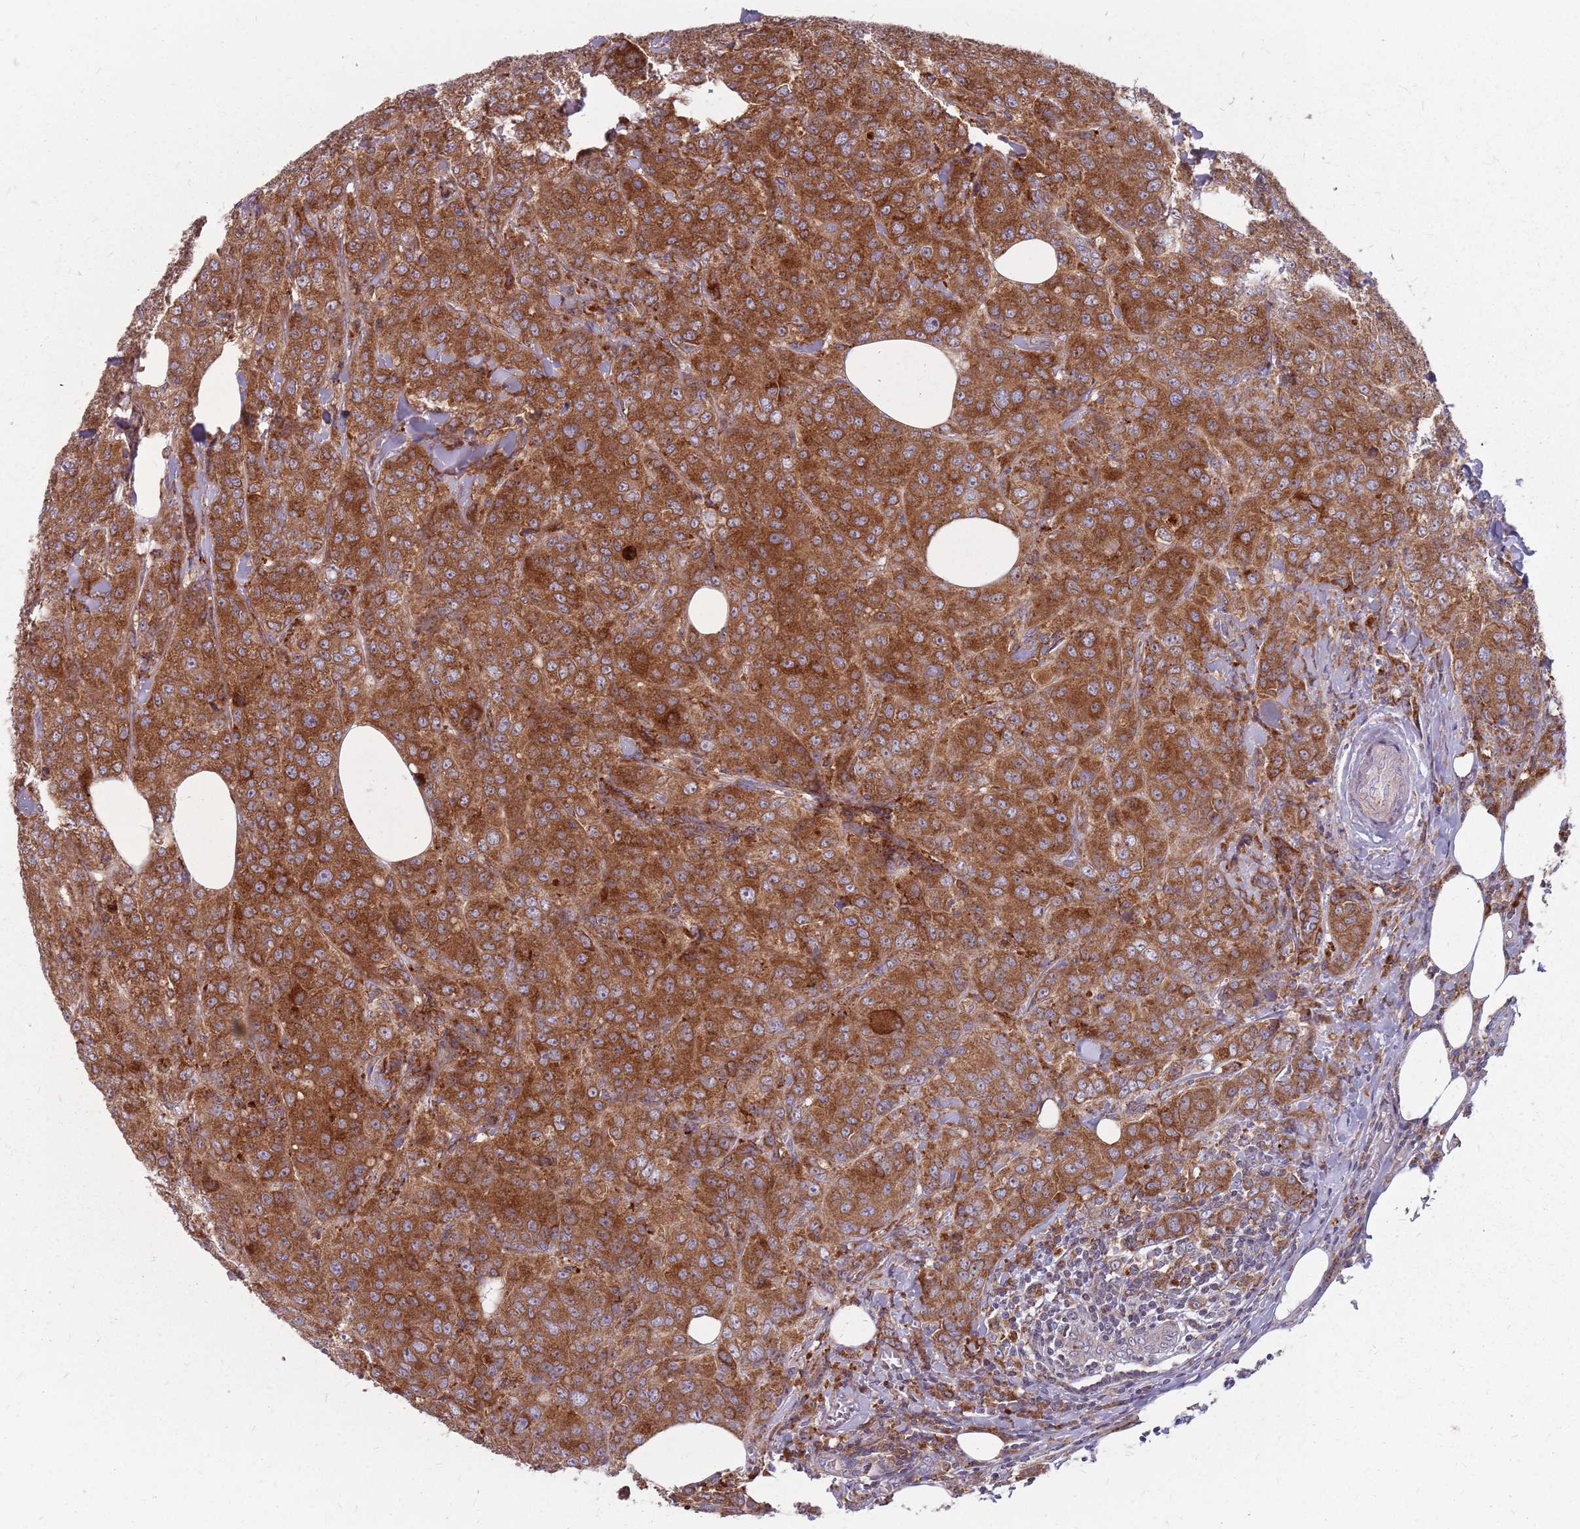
{"staining": {"intensity": "strong", "quantity": ">75%", "location": "cytoplasmic/membranous"}, "tissue": "breast cancer", "cell_type": "Tumor cells", "image_type": "cancer", "snomed": [{"axis": "morphology", "description": "Duct carcinoma"}, {"axis": "topography", "description": "Breast"}], "caption": "Immunohistochemical staining of breast cancer reveals high levels of strong cytoplasmic/membranous protein positivity in about >75% of tumor cells.", "gene": "NME4", "patient": {"sex": "female", "age": 43}}